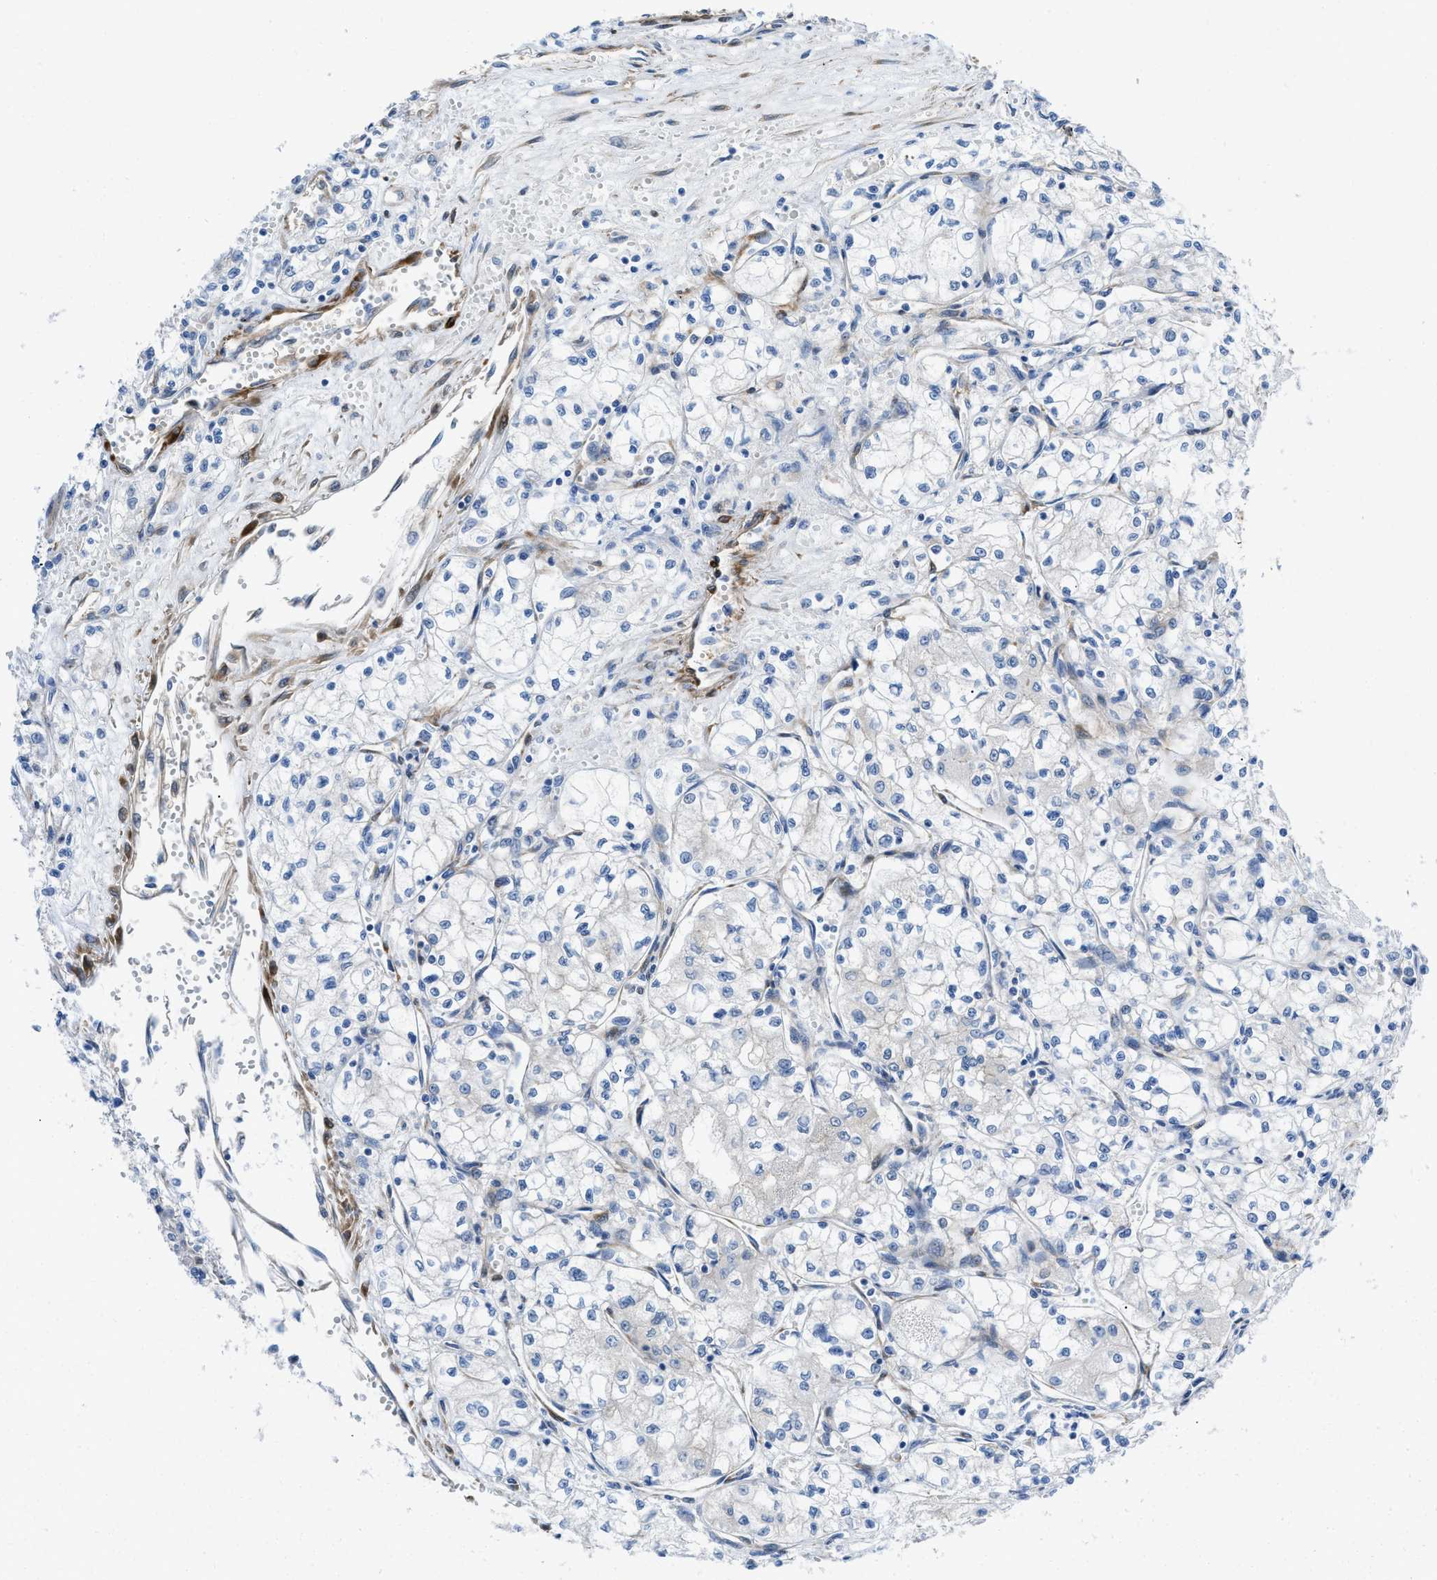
{"staining": {"intensity": "negative", "quantity": "none", "location": "none"}, "tissue": "renal cancer", "cell_type": "Tumor cells", "image_type": "cancer", "snomed": [{"axis": "morphology", "description": "Normal tissue, NOS"}, {"axis": "morphology", "description": "Adenocarcinoma, NOS"}, {"axis": "topography", "description": "Kidney"}], "caption": "The immunohistochemistry (IHC) micrograph has no significant positivity in tumor cells of adenocarcinoma (renal) tissue. (Brightfield microscopy of DAB (3,3'-diaminobenzidine) immunohistochemistry (IHC) at high magnification).", "gene": "PDLIM5", "patient": {"sex": "male", "age": 59}}